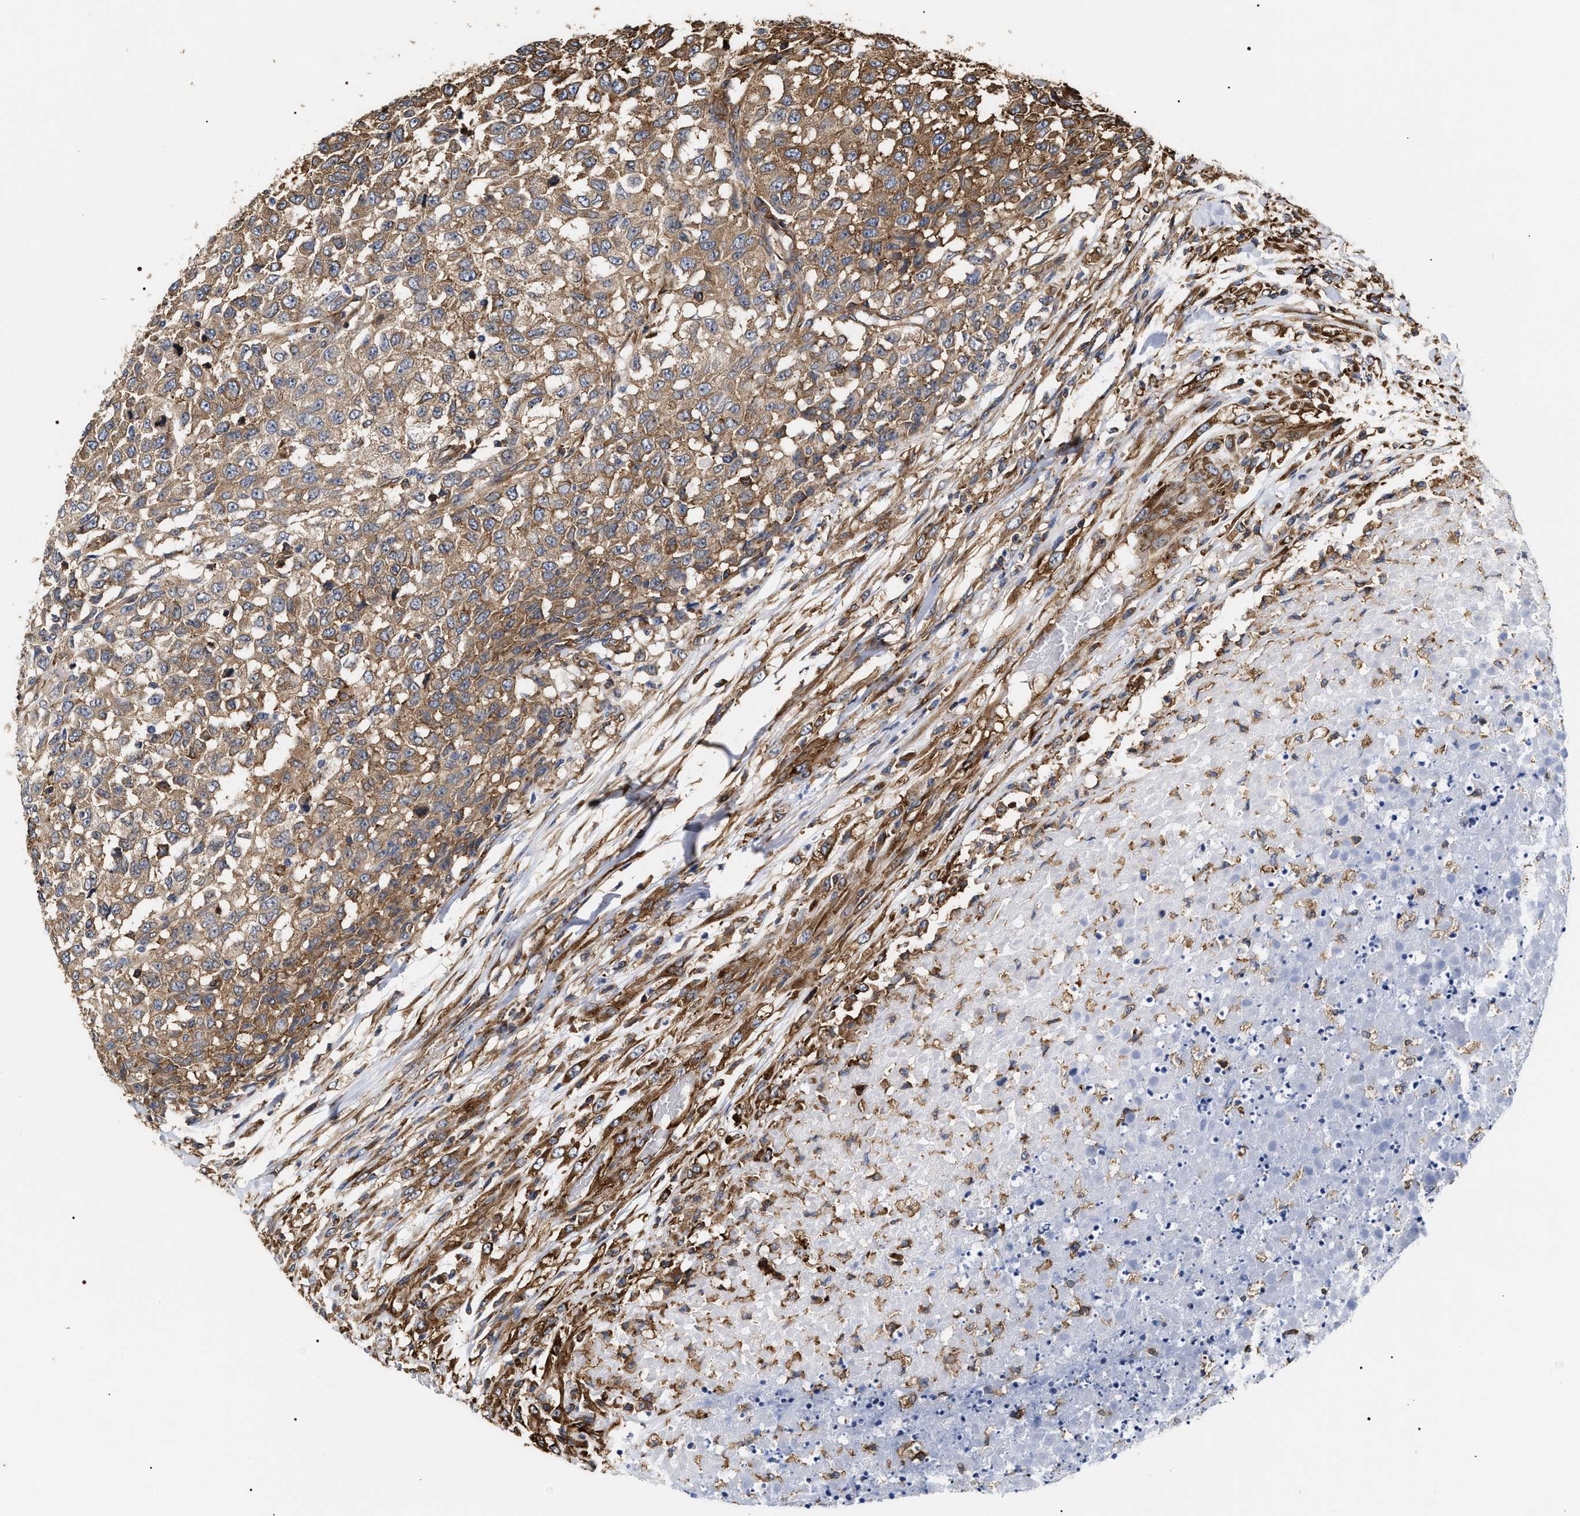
{"staining": {"intensity": "moderate", "quantity": ">75%", "location": "cytoplasmic/membranous"}, "tissue": "testis cancer", "cell_type": "Tumor cells", "image_type": "cancer", "snomed": [{"axis": "morphology", "description": "Seminoma, NOS"}, {"axis": "topography", "description": "Testis"}], "caption": "An image of testis seminoma stained for a protein exhibits moderate cytoplasmic/membranous brown staining in tumor cells. (DAB = brown stain, brightfield microscopy at high magnification).", "gene": "SERBP1", "patient": {"sex": "male", "age": 59}}